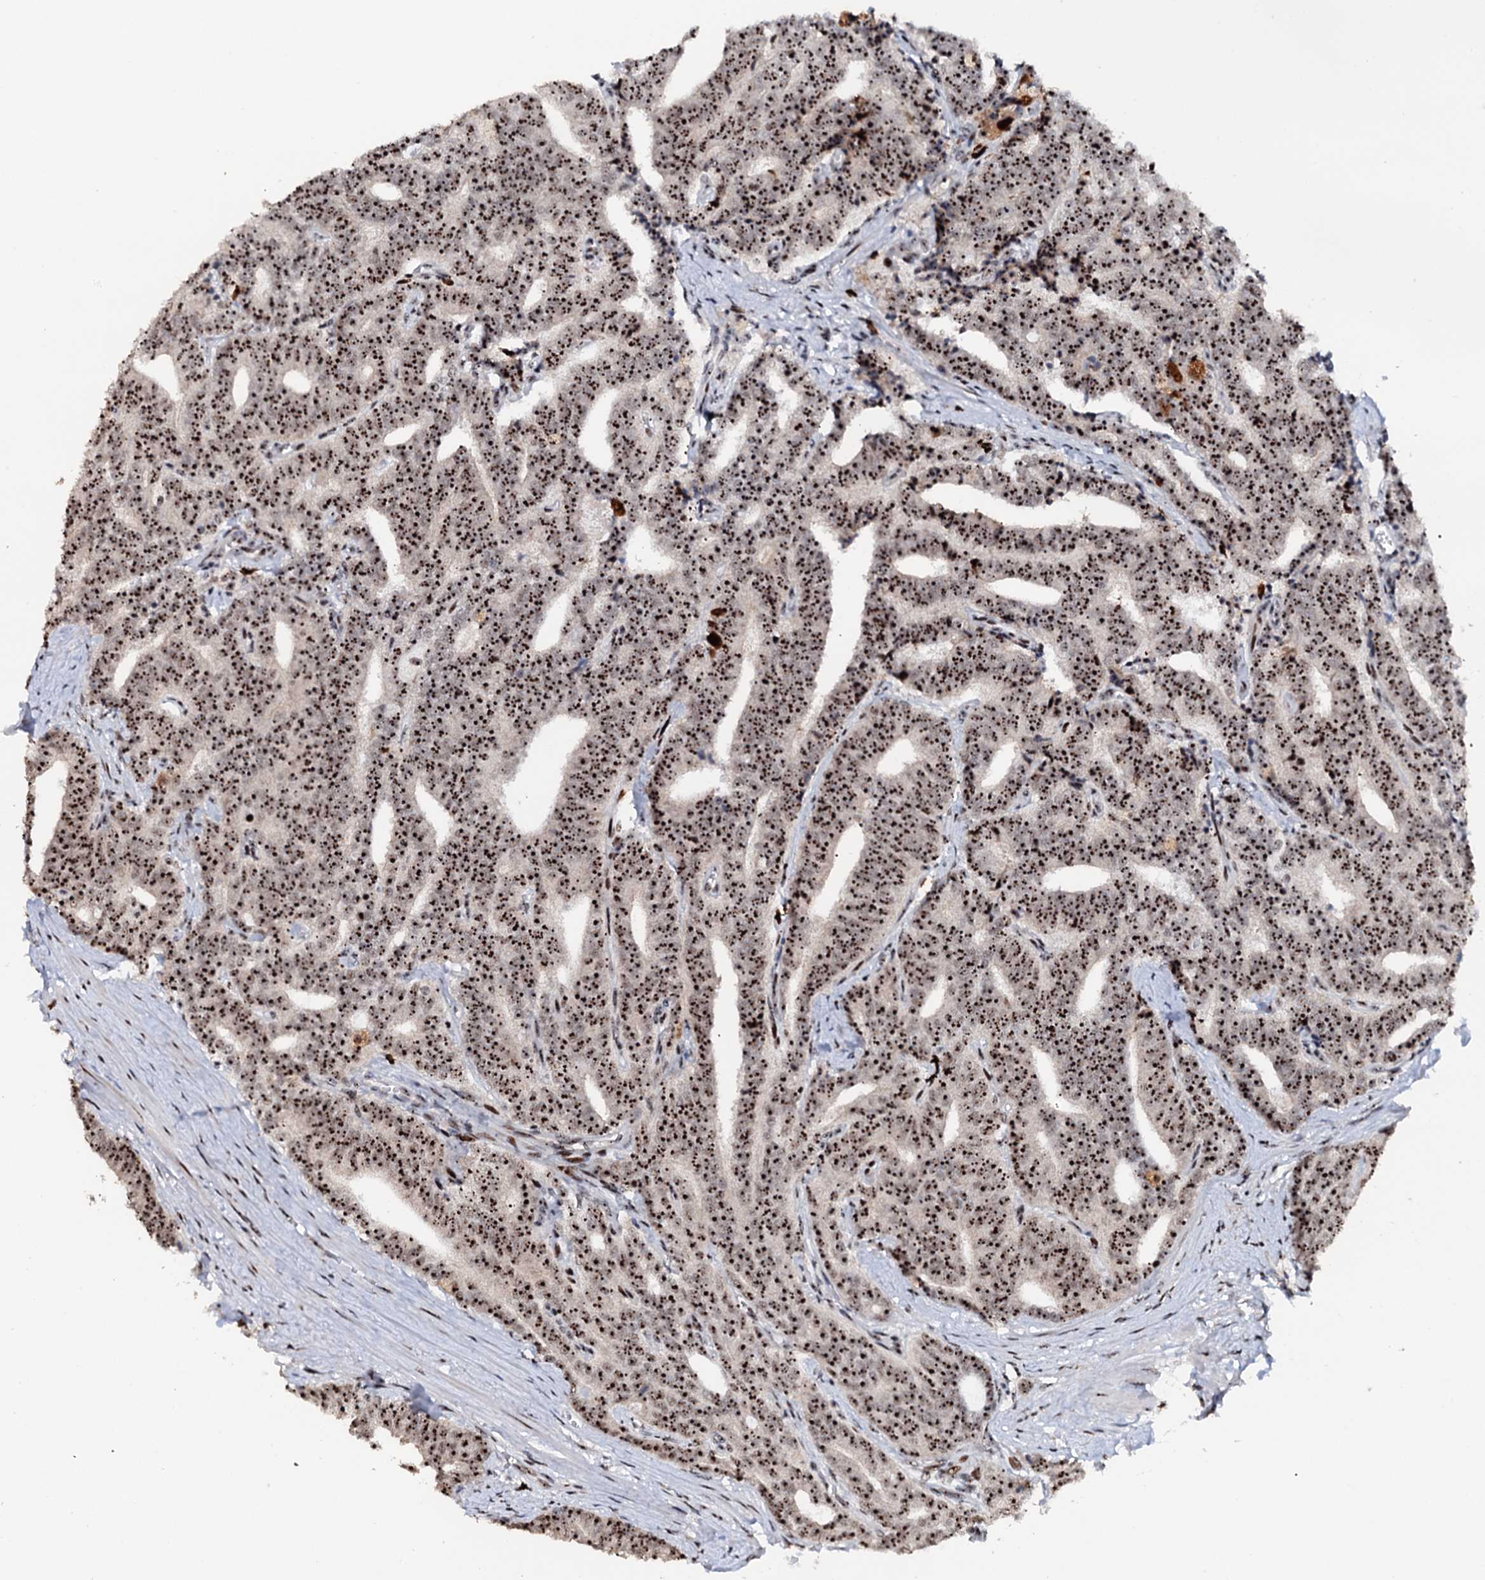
{"staining": {"intensity": "strong", "quantity": ">75%", "location": "nuclear"}, "tissue": "prostate cancer", "cell_type": "Tumor cells", "image_type": "cancer", "snomed": [{"axis": "morphology", "description": "Adenocarcinoma, High grade"}, {"axis": "topography", "description": "Prostate and seminal vesicle, NOS"}], "caption": "The histopathology image demonstrates staining of adenocarcinoma (high-grade) (prostate), revealing strong nuclear protein expression (brown color) within tumor cells.", "gene": "NEUROG3", "patient": {"sex": "male", "age": 67}}